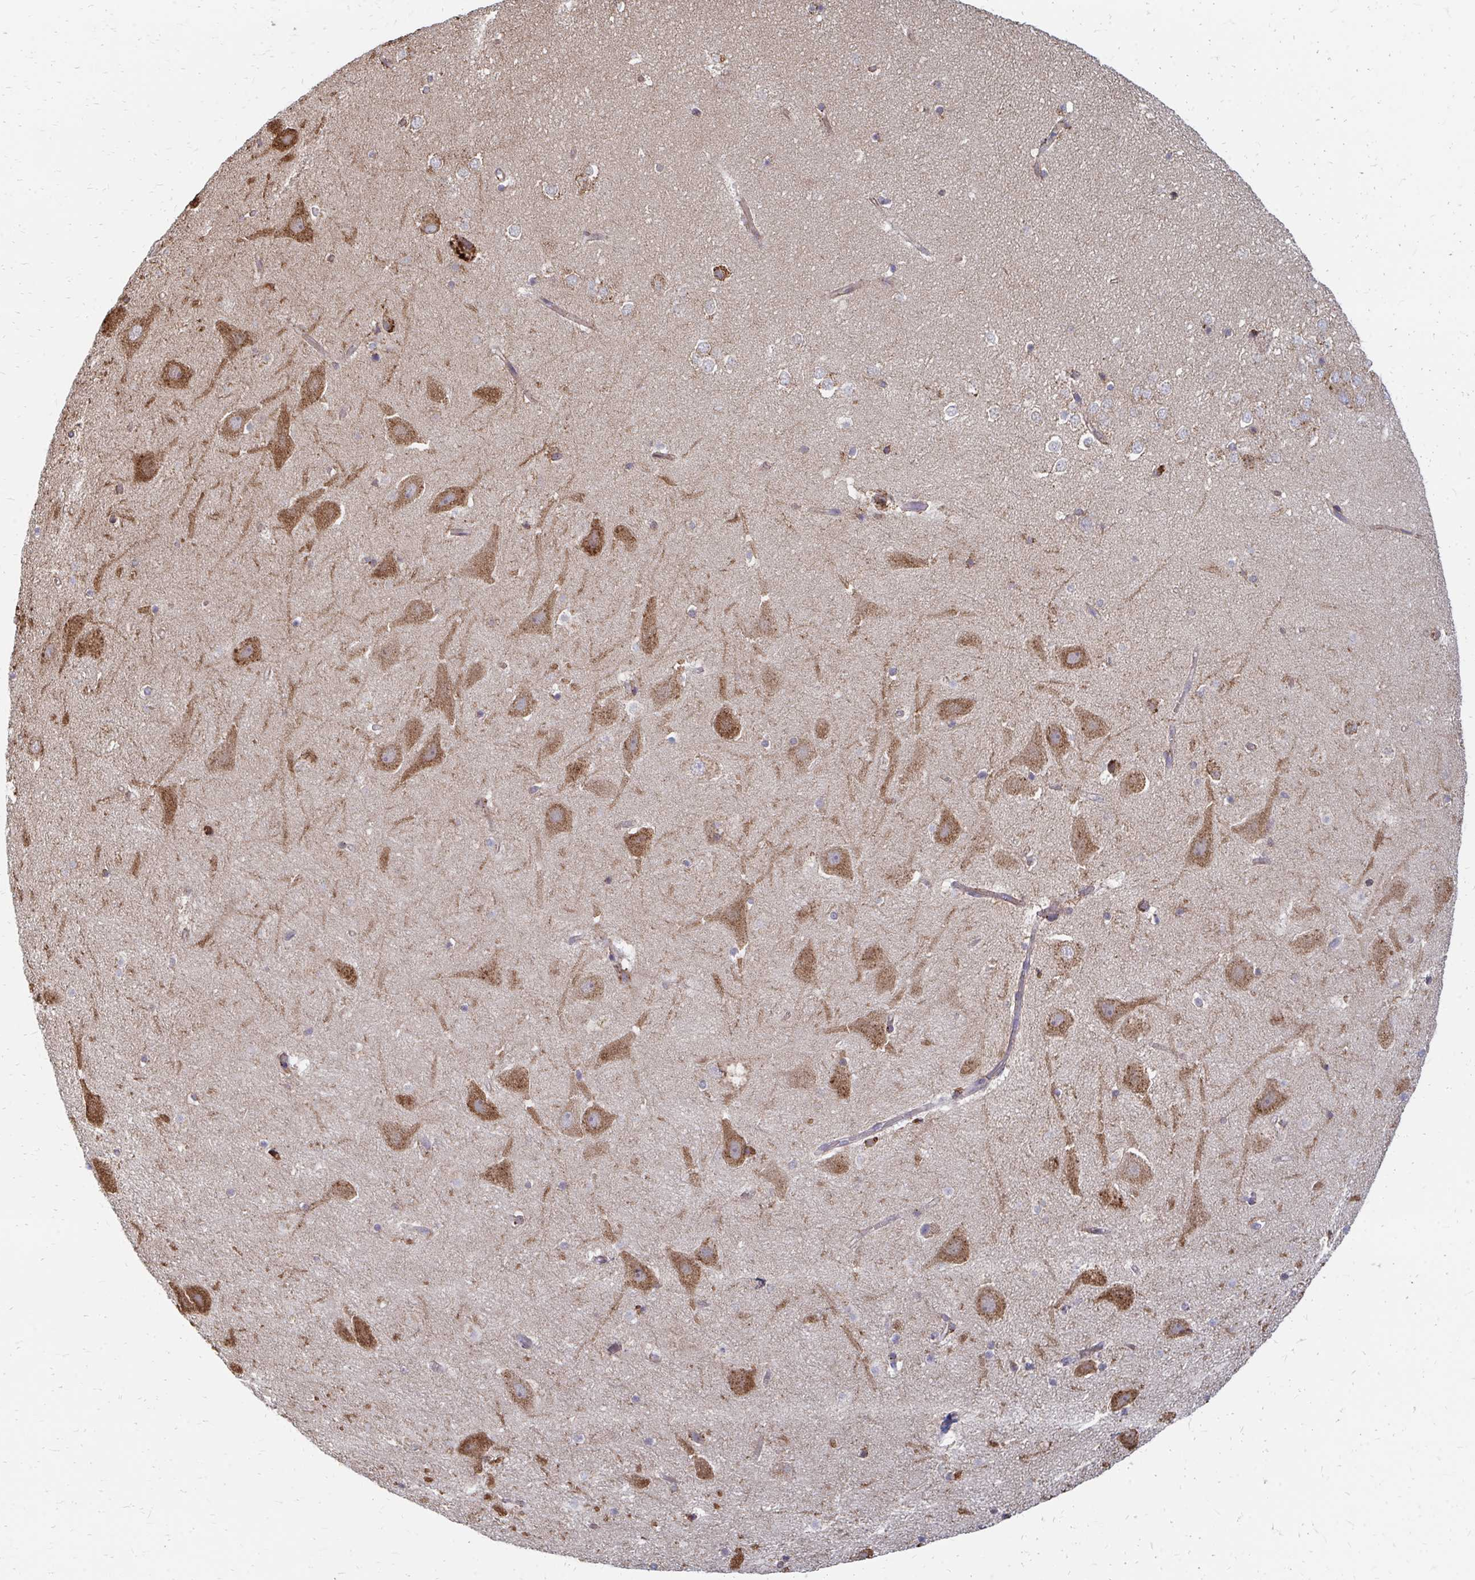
{"staining": {"intensity": "weak", "quantity": "<25%", "location": "cytoplasmic/membranous"}, "tissue": "hippocampus", "cell_type": "Glial cells", "image_type": "normal", "snomed": [{"axis": "morphology", "description": "Normal tissue, NOS"}, {"axis": "topography", "description": "Hippocampus"}], "caption": "IHC micrograph of unremarkable hippocampus stained for a protein (brown), which exhibits no expression in glial cells. (DAB (3,3'-diaminobenzidine) immunohistochemistry (IHC) with hematoxylin counter stain).", "gene": "PPP1R13L", "patient": {"sex": "female", "age": 42}}